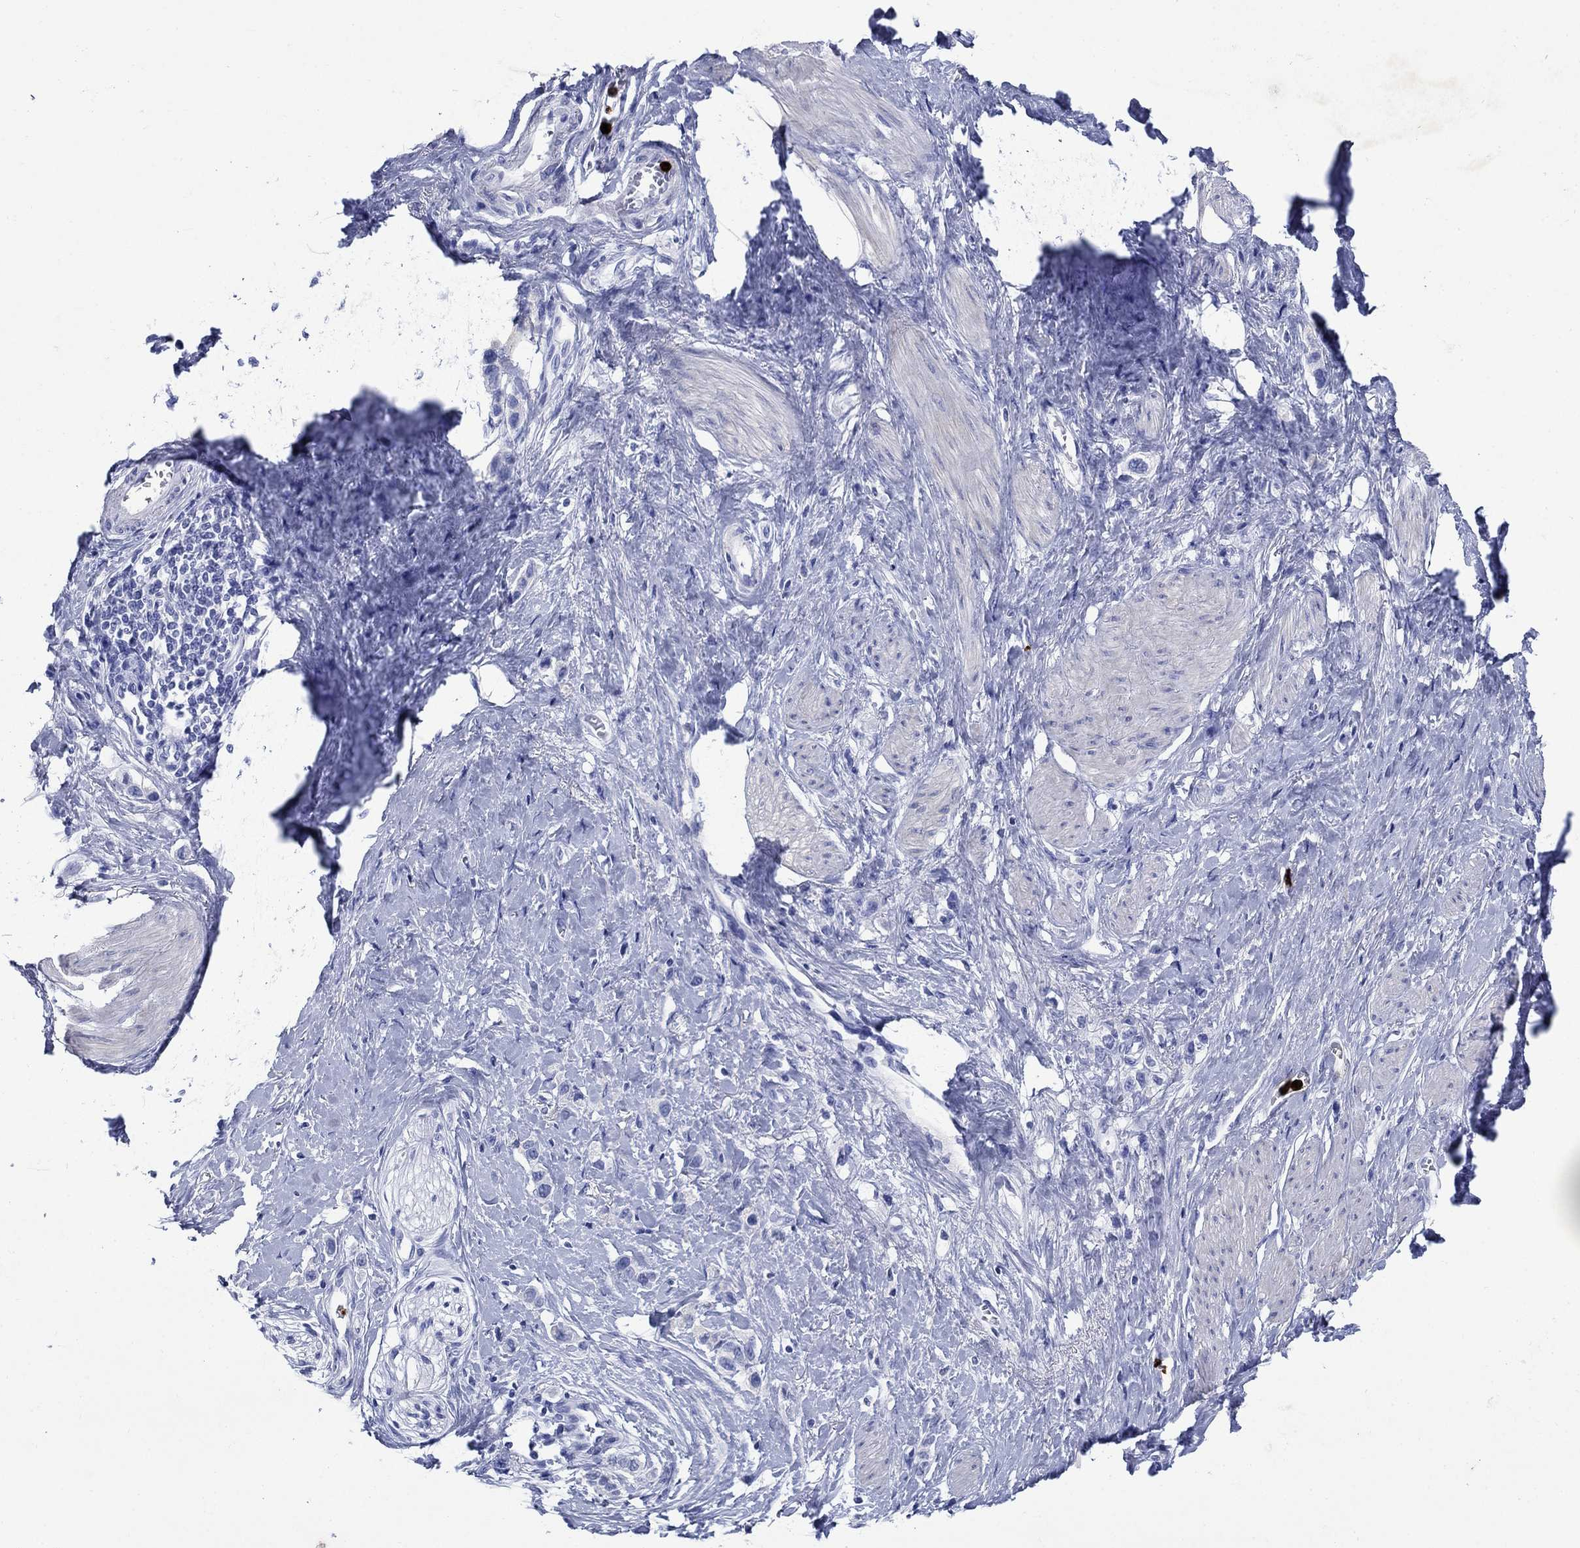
{"staining": {"intensity": "negative", "quantity": "none", "location": "none"}, "tissue": "stomach cancer", "cell_type": "Tumor cells", "image_type": "cancer", "snomed": [{"axis": "morphology", "description": "Normal tissue, NOS"}, {"axis": "morphology", "description": "Adenocarcinoma, NOS"}, {"axis": "morphology", "description": "Adenocarcinoma, High grade"}, {"axis": "topography", "description": "Stomach, upper"}, {"axis": "topography", "description": "Stomach"}], "caption": "Image shows no significant protein expression in tumor cells of stomach adenocarcinoma.", "gene": "AZU1", "patient": {"sex": "female", "age": 65}}